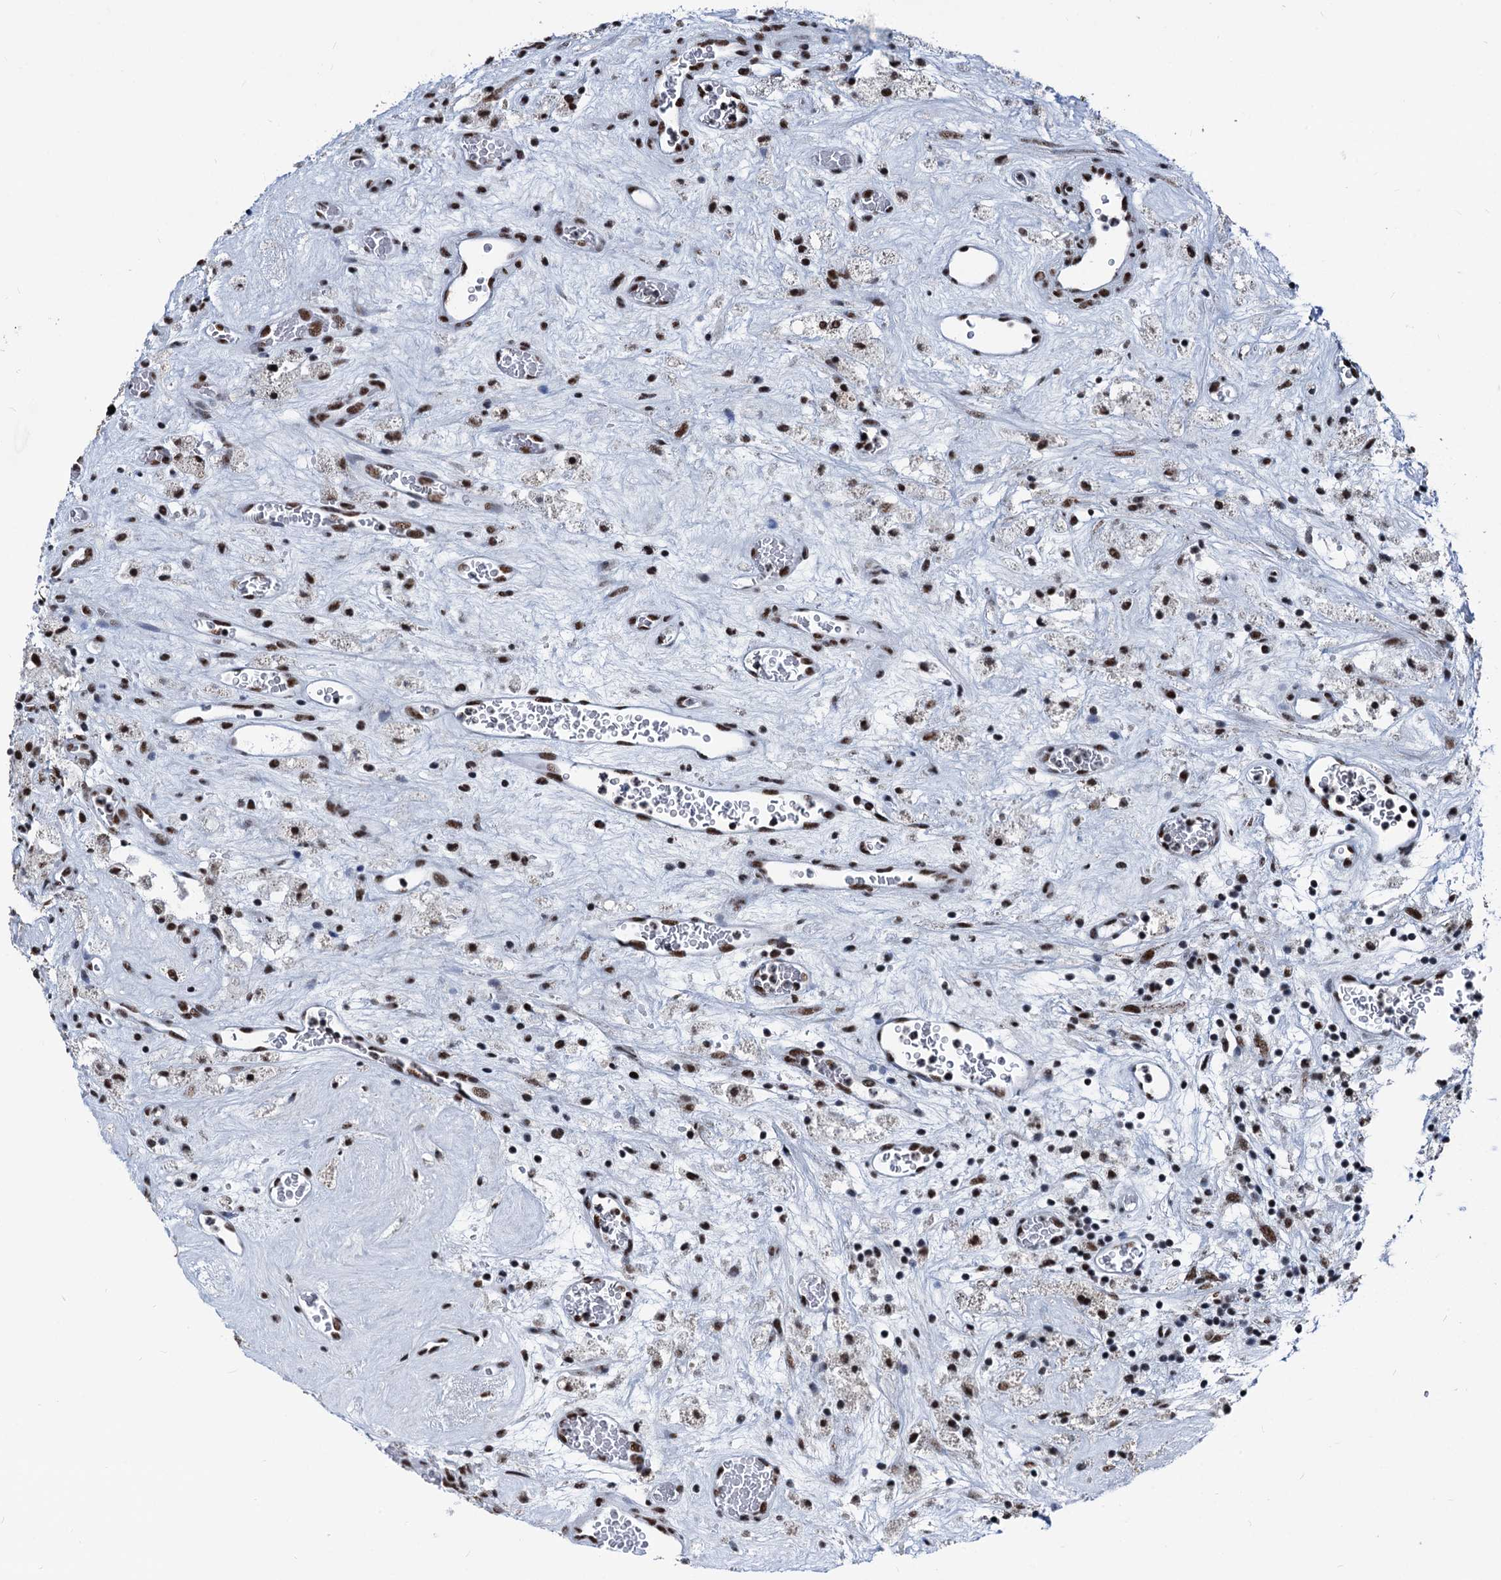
{"staining": {"intensity": "strong", "quantity": ">75%", "location": "nuclear"}, "tissue": "glioma", "cell_type": "Tumor cells", "image_type": "cancer", "snomed": [{"axis": "morphology", "description": "Glioma, malignant, High grade"}, {"axis": "topography", "description": "Brain"}], "caption": "Immunohistochemical staining of malignant high-grade glioma exhibits high levels of strong nuclear protein expression in approximately >75% of tumor cells.", "gene": "DDX23", "patient": {"sex": "male", "age": 76}}